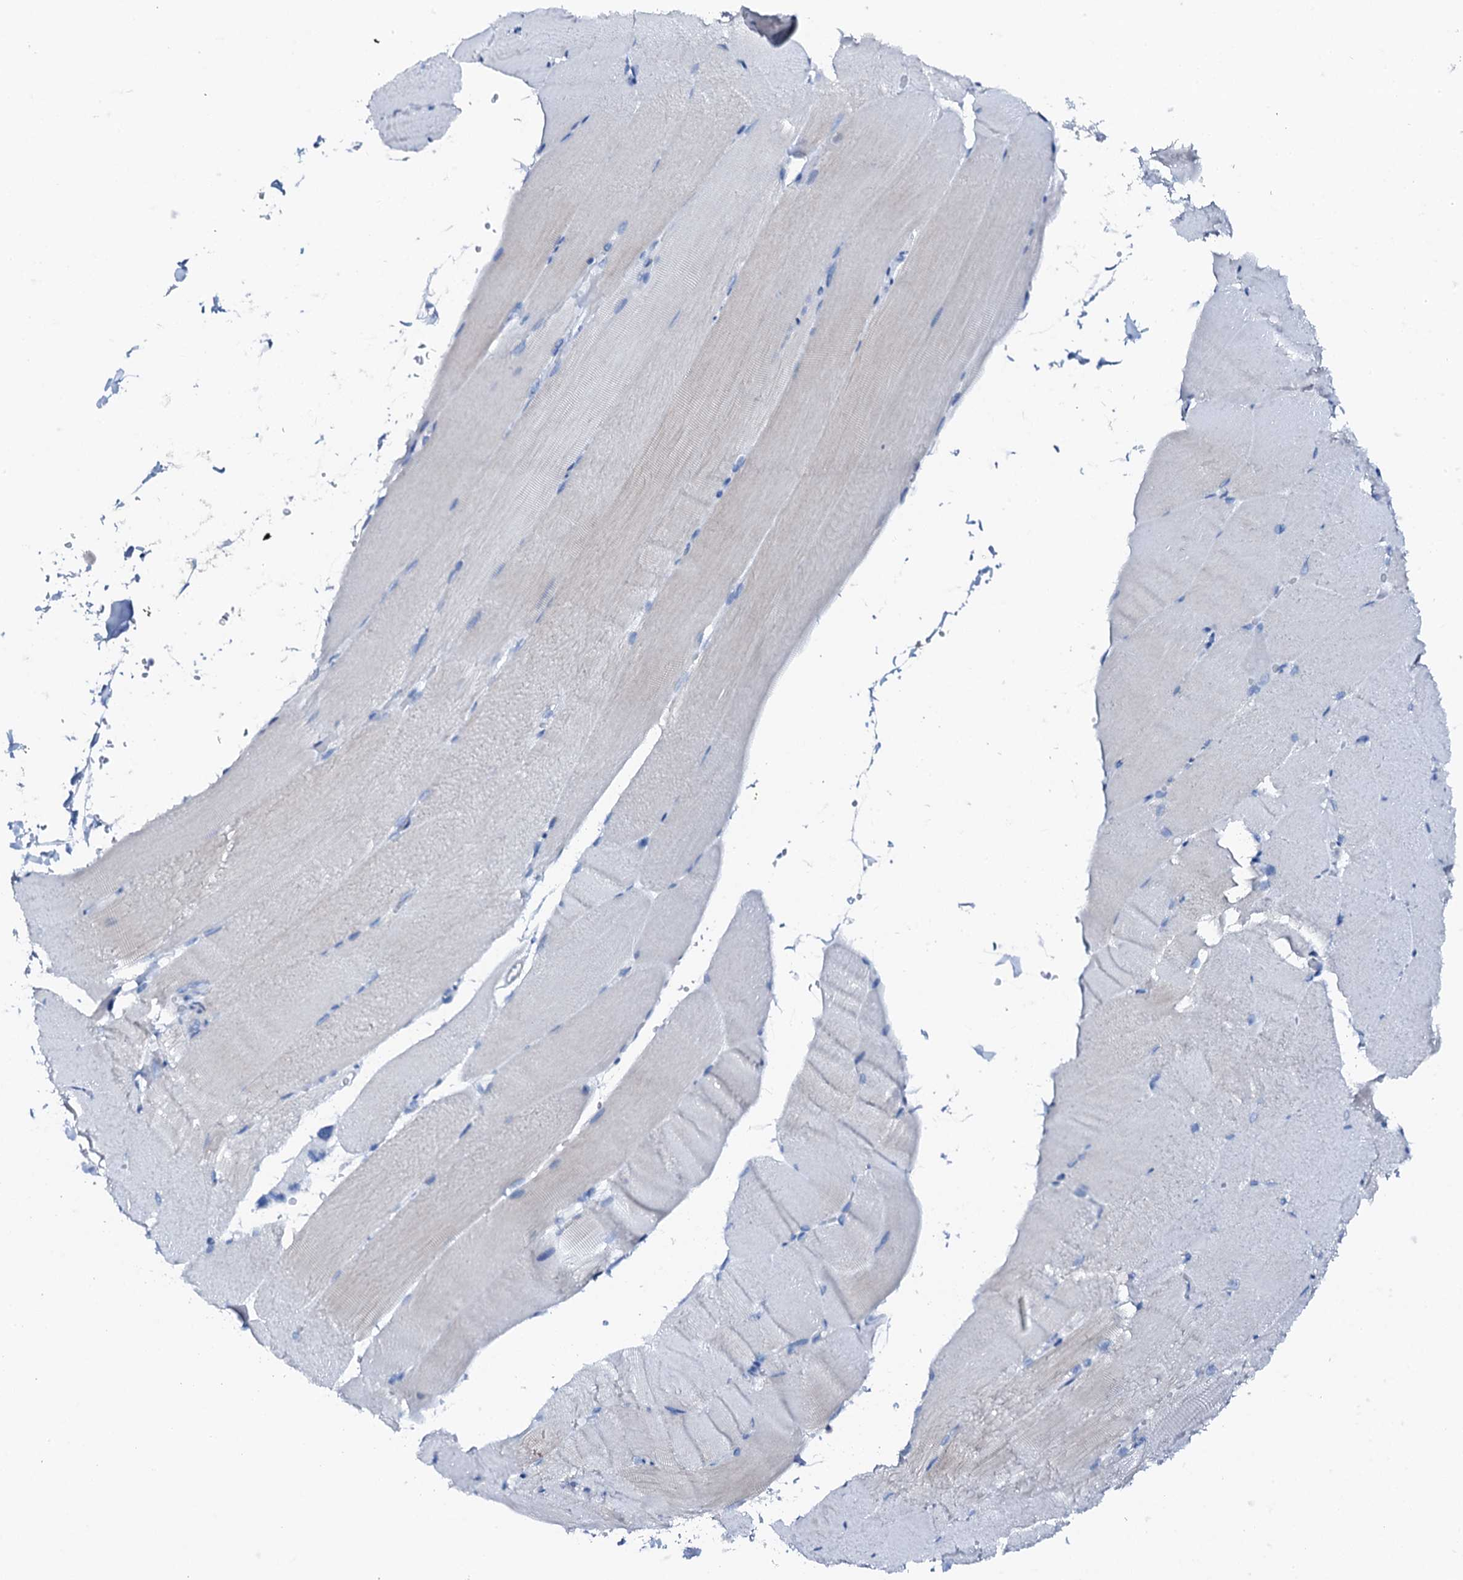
{"staining": {"intensity": "negative", "quantity": "none", "location": "none"}, "tissue": "skeletal muscle", "cell_type": "Myocytes", "image_type": "normal", "snomed": [{"axis": "morphology", "description": "Normal tissue, NOS"}, {"axis": "topography", "description": "Skeletal muscle"}, {"axis": "topography", "description": "Parathyroid gland"}], "caption": "DAB immunohistochemical staining of unremarkable human skeletal muscle exhibits no significant expression in myocytes.", "gene": "PTH", "patient": {"sex": "female", "age": 37}}